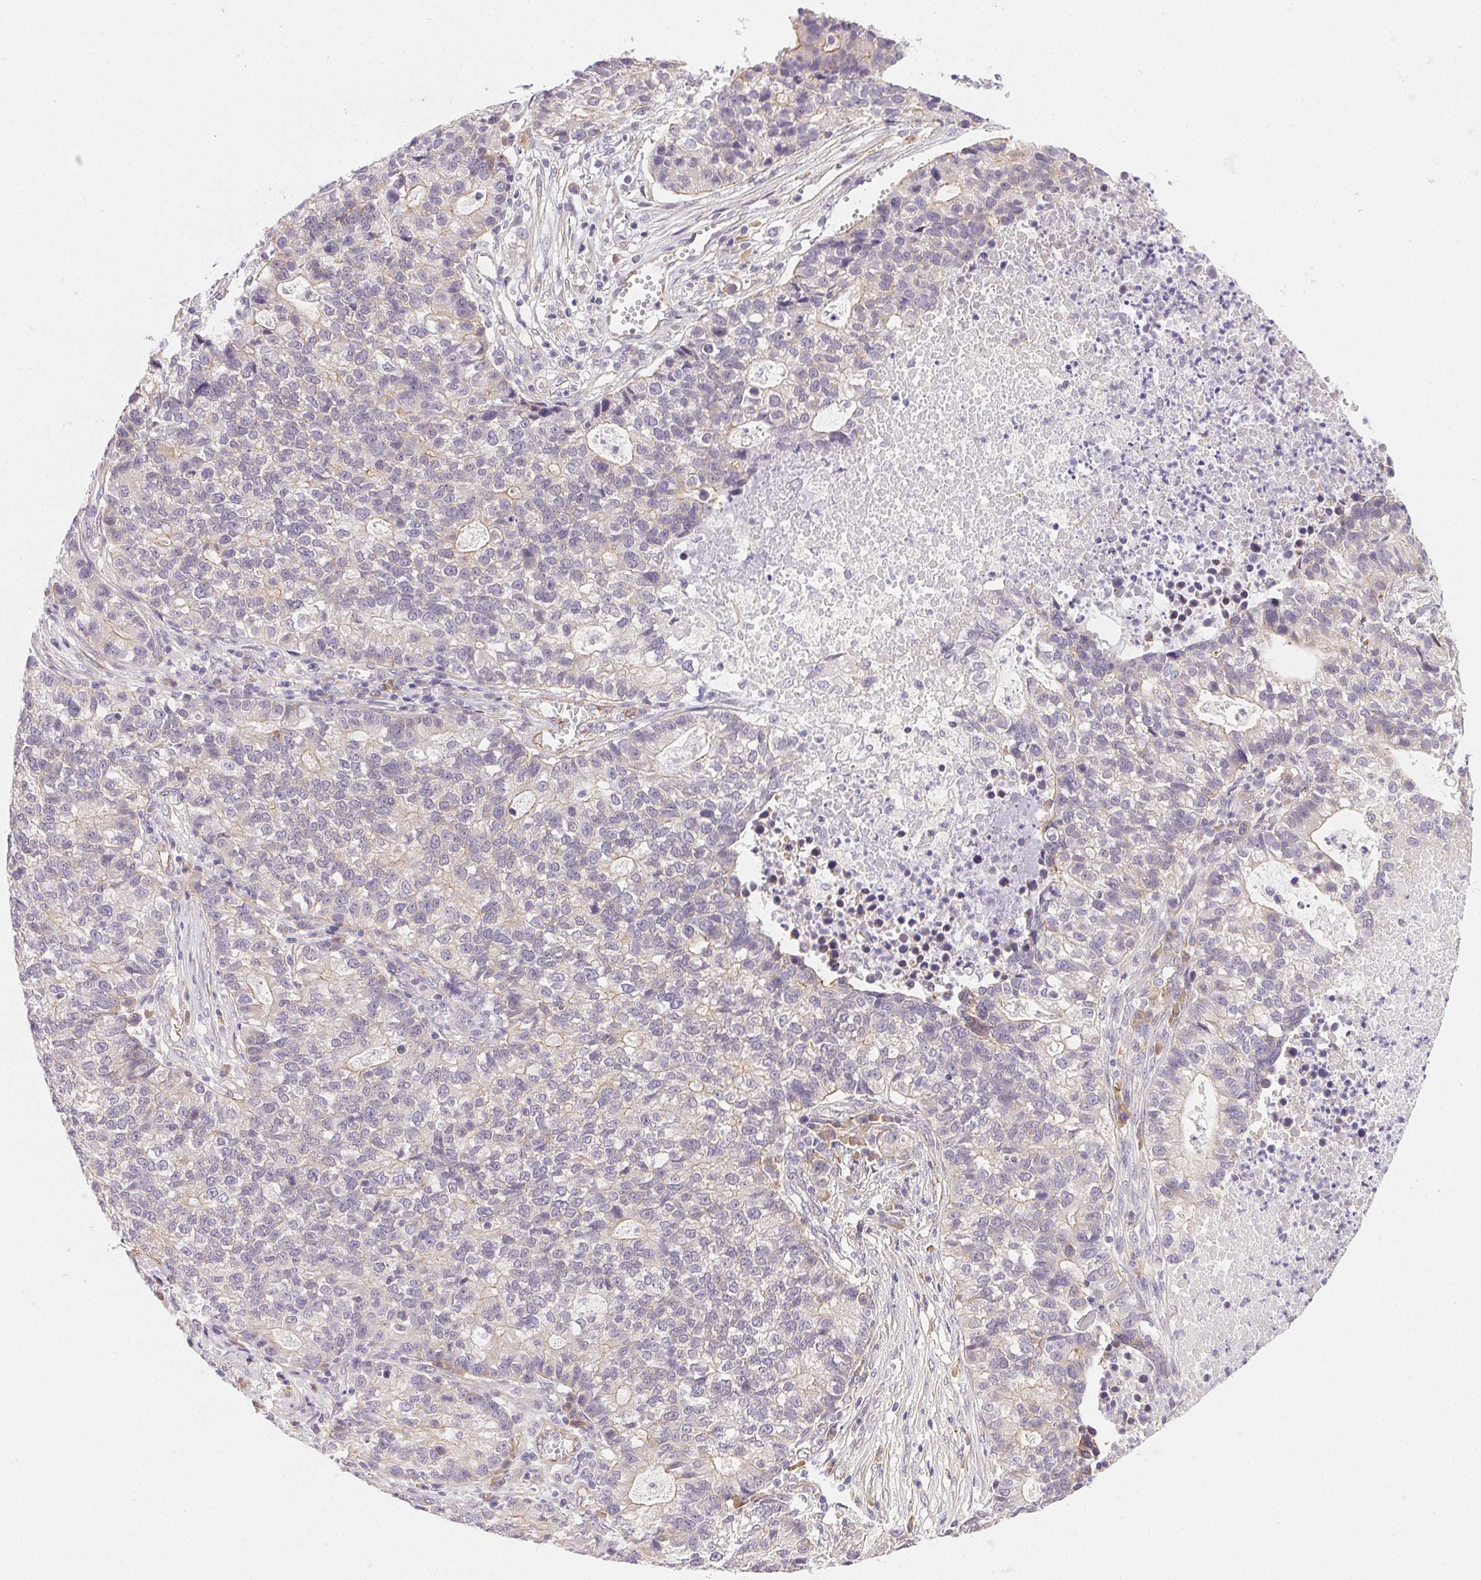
{"staining": {"intensity": "negative", "quantity": "none", "location": "none"}, "tissue": "lung cancer", "cell_type": "Tumor cells", "image_type": "cancer", "snomed": [{"axis": "morphology", "description": "Adenocarcinoma, NOS"}, {"axis": "topography", "description": "Lung"}], "caption": "Lung adenocarcinoma was stained to show a protein in brown. There is no significant staining in tumor cells.", "gene": "CSN1S1", "patient": {"sex": "male", "age": 57}}